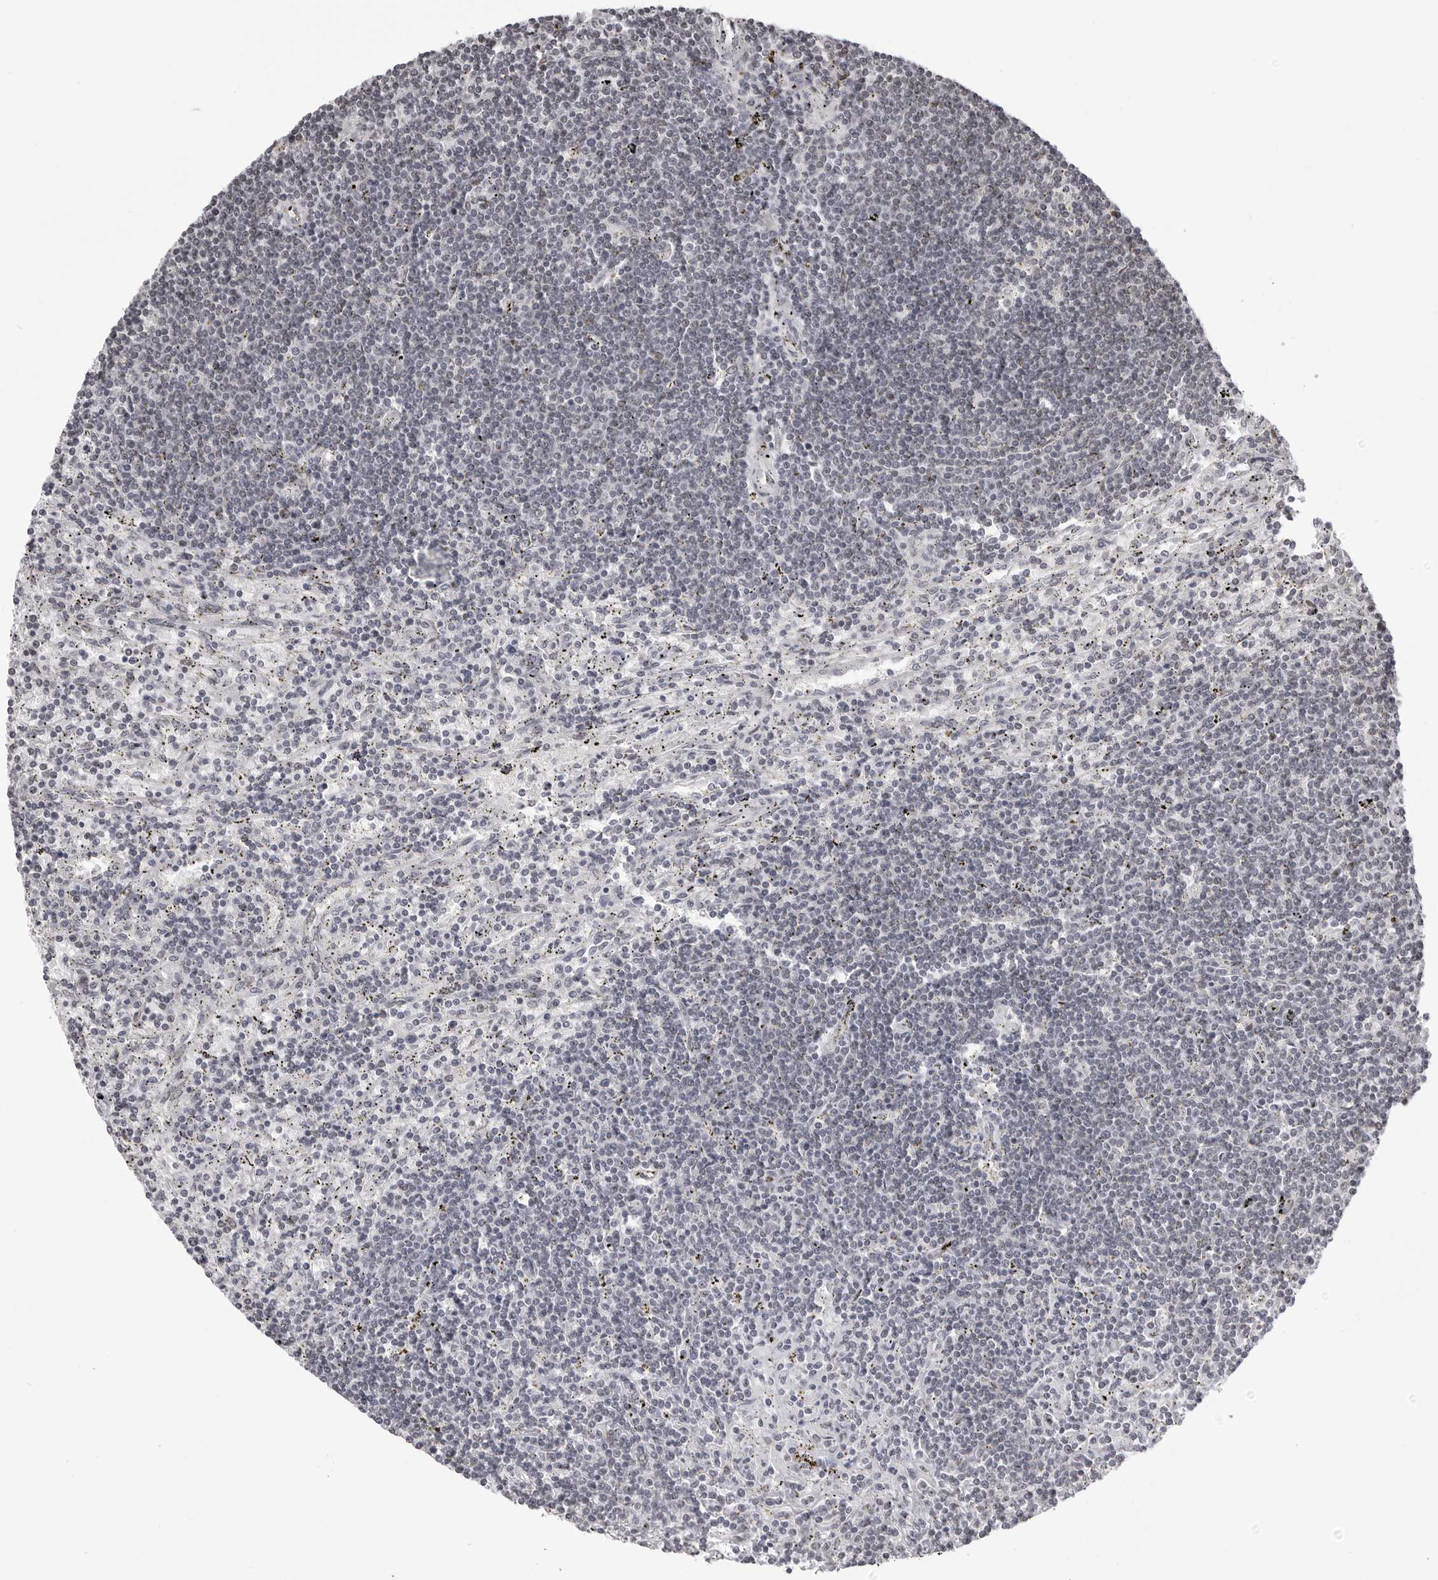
{"staining": {"intensity": "negative", "quantity": "none", "location": "none"}, "tissue": "lymphoma", "cell_type": "Tumor cells", "image_type": "cancer", "snomed": [{"axis": "morphology", "description": "Malignant lymphoma, non-Hodgkin's type, Low grade"}, {"axis": "topography", "description": "Spleen"}], "caption": "Immunohistochemistry (IHC) of human lymphoma demonstrates no expression in tumor cells.", "gene": "PHF3", "patient": {"sex": "male", "age": 76}}